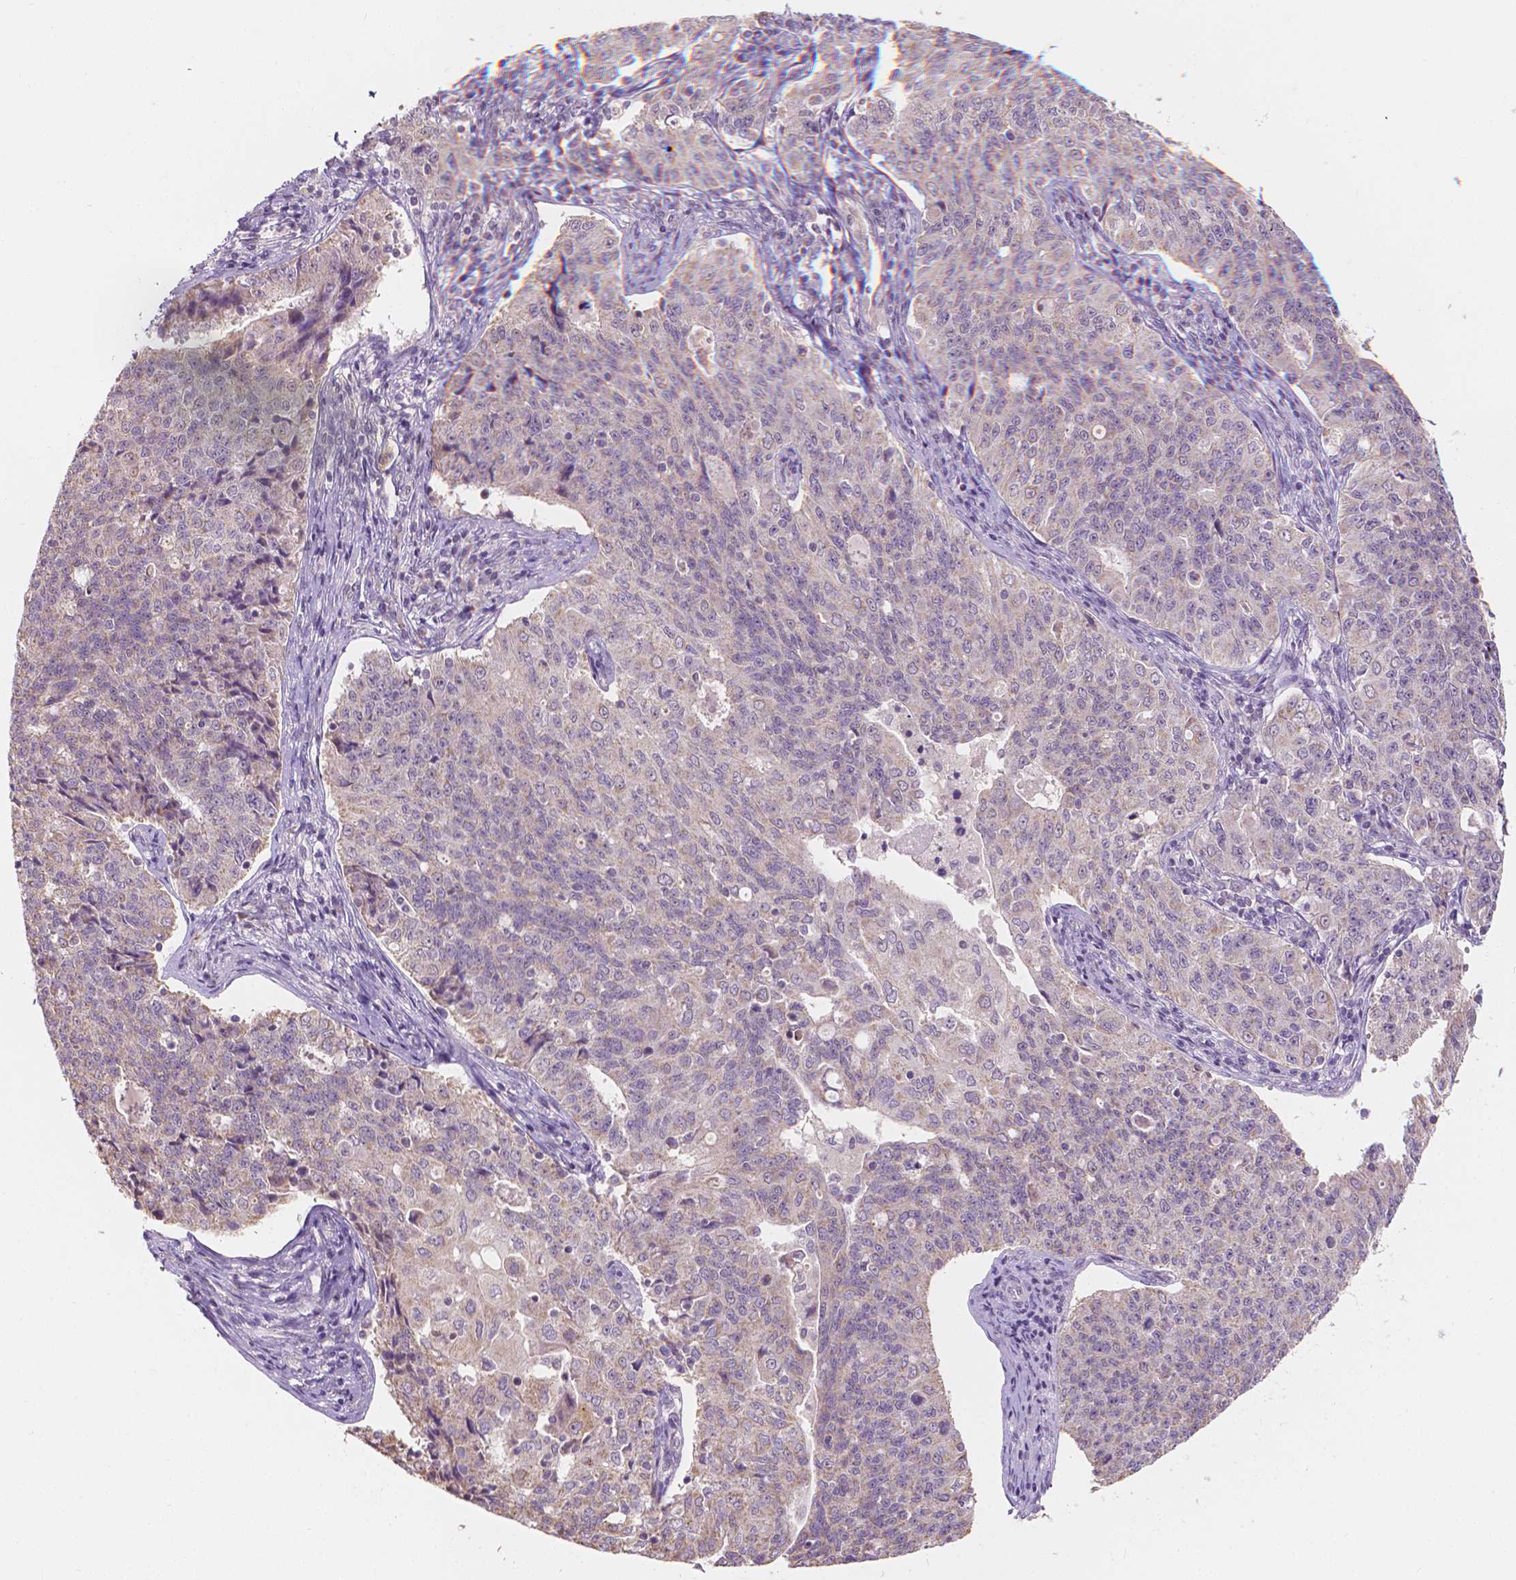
{"staining": {"intensity": "negative", "quantity": "none", "location": "none"}, "tissue": "endometrial cancer", "cell_type": "Tumor cells", "image_type": "cancer", "snomed": [{"axis": "morphology", "description": "Adenocarcinoma, NOS"}, {"axis": "topography", "description": "Endometrium"}], "caption": "Tumor cells are negative for brown protein staining in endometrial cancer.", "gene": "SIRT2", "patient": {"sex": "female", "age": 43}}